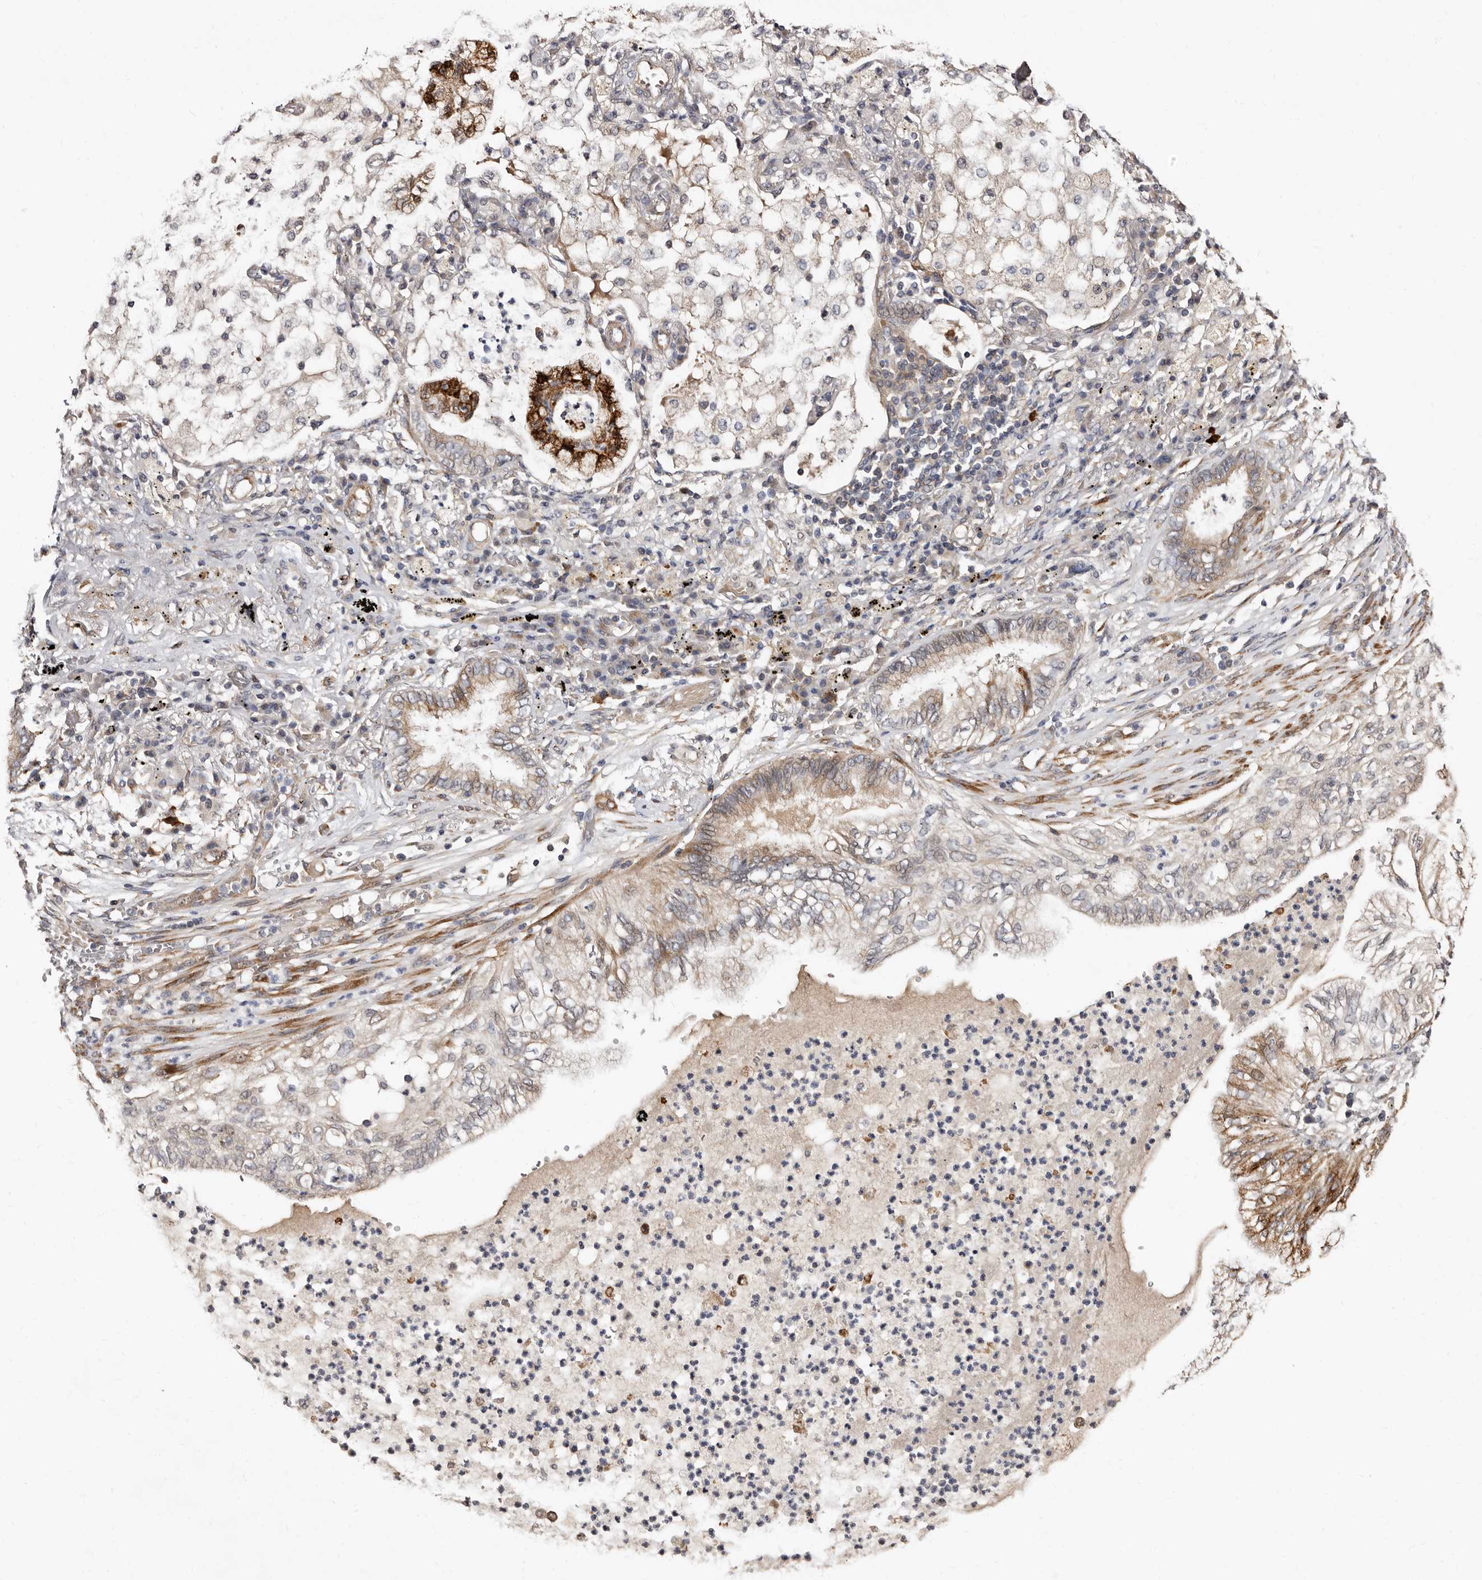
{"staining": {"intensity": "moderate", "quantity": "<25%", "location": "cytoplasmic/membranous"}, "tissue": "lung cancer", "cell_type": "Tumor cells", "image_type": "cancer", "snomed": [{"axis": "morphology", "description": "Normal tissue, NOS"}, {"axis": "morphology", "description": "Adenocarcinoma, NOS"}, {"axis": "topography", "description": "Bronchus"}, {"axis": "topography", "description": "Lung"}], "caption": "Immunohistochemical staining of adenocarcinoma (lung) shows moderate cytoplasmic/membranous protein positivity in about <25% of tumor cells.", "gene": "TBC1D22B", "patient": {"sex": "female", "age": 70}}